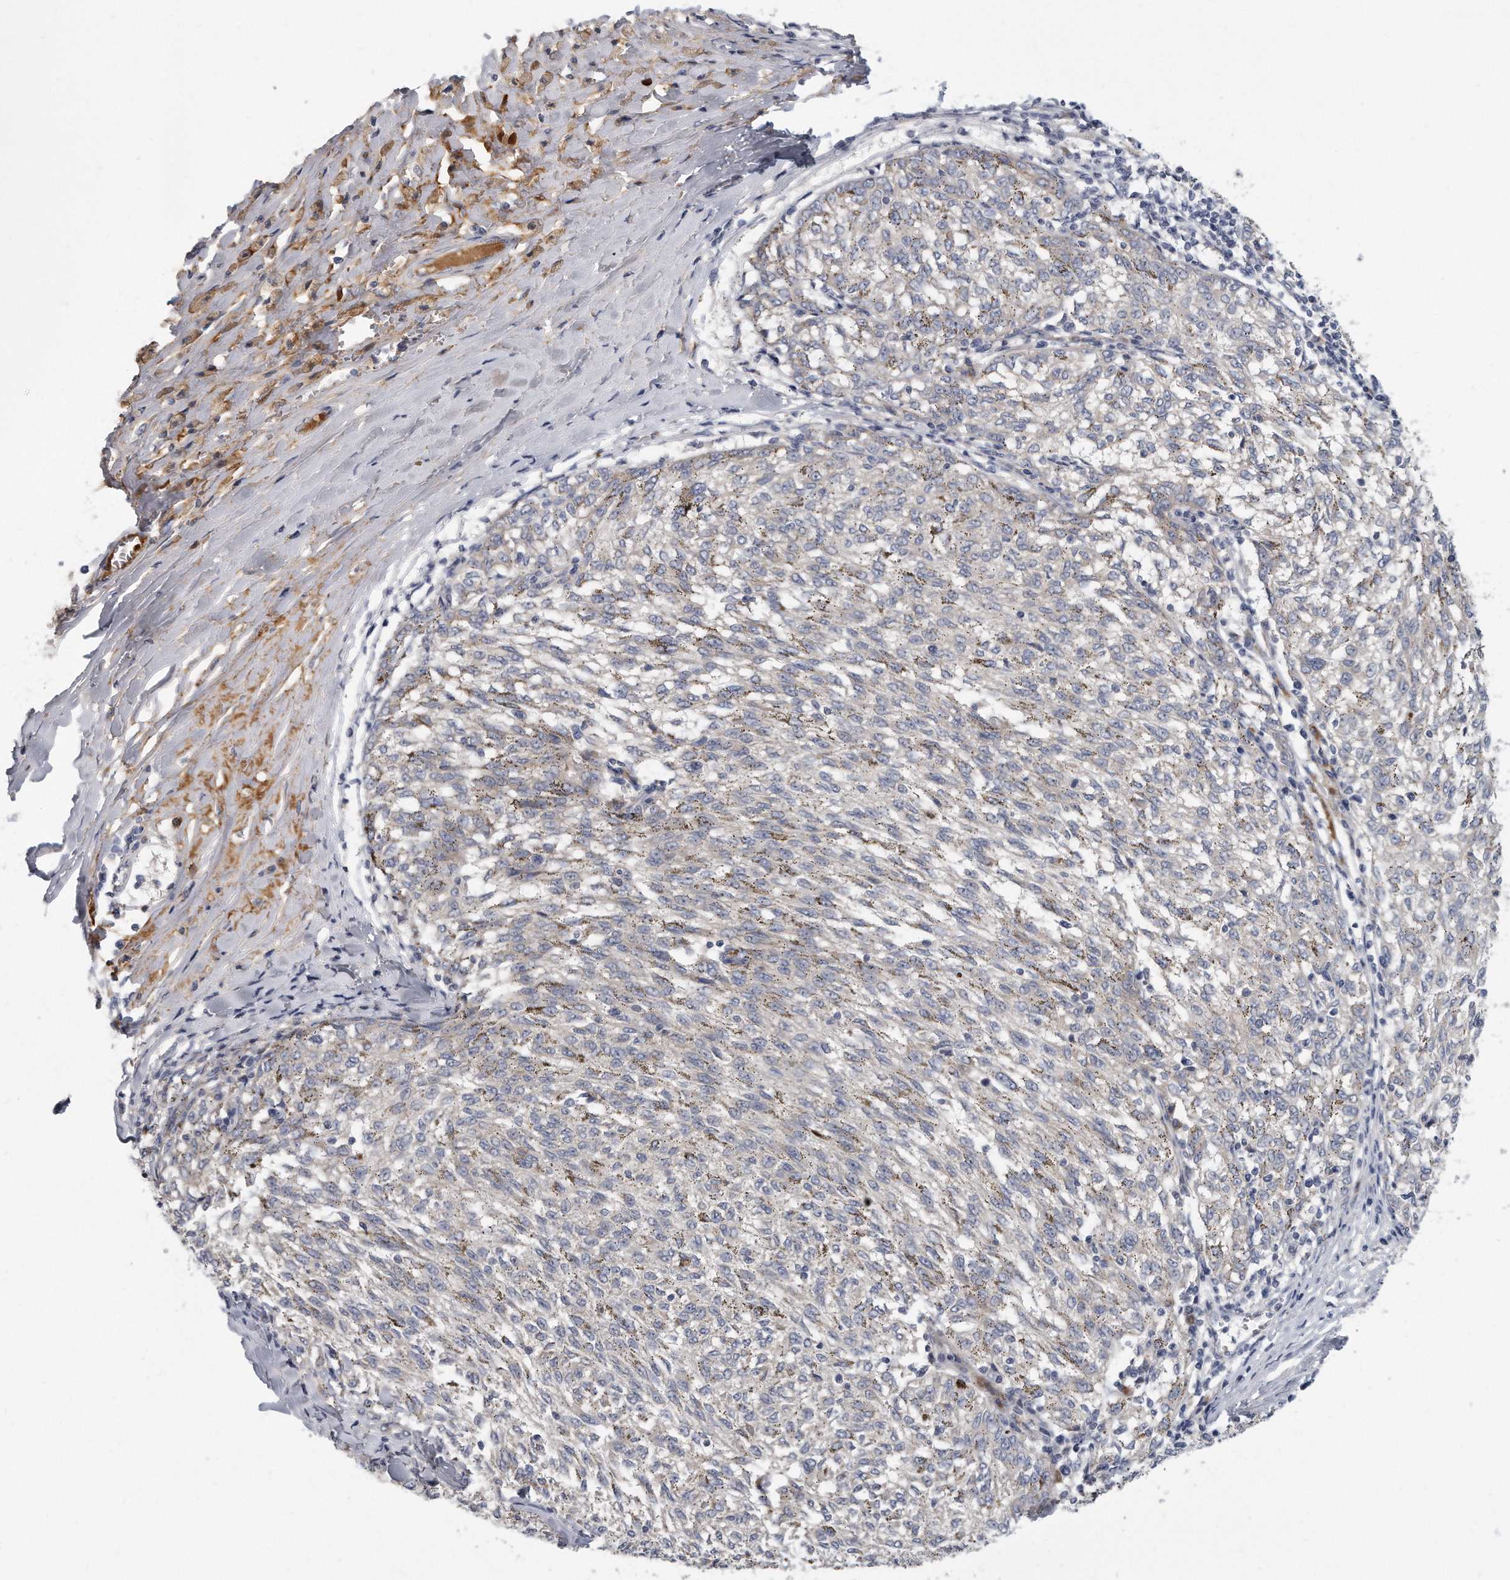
{"staining": {"intensity": "negative", "quantity": "none", "location": "none"}, "tissue": "melanoma", "cell_type": "Tumor cells", "image_type": "cancer", "snomed": [{"axis": "morphology", "description": "Malignant melanoma, NOS"}, {"axis": "topography", "description": "Skin"}], "caption": "IHC image of melanoma stained for a protein (brown), which displays no positivity in tumor cells.", "gene": "PLEKHA6", "patient": {"sex": "female", "age": 72}}